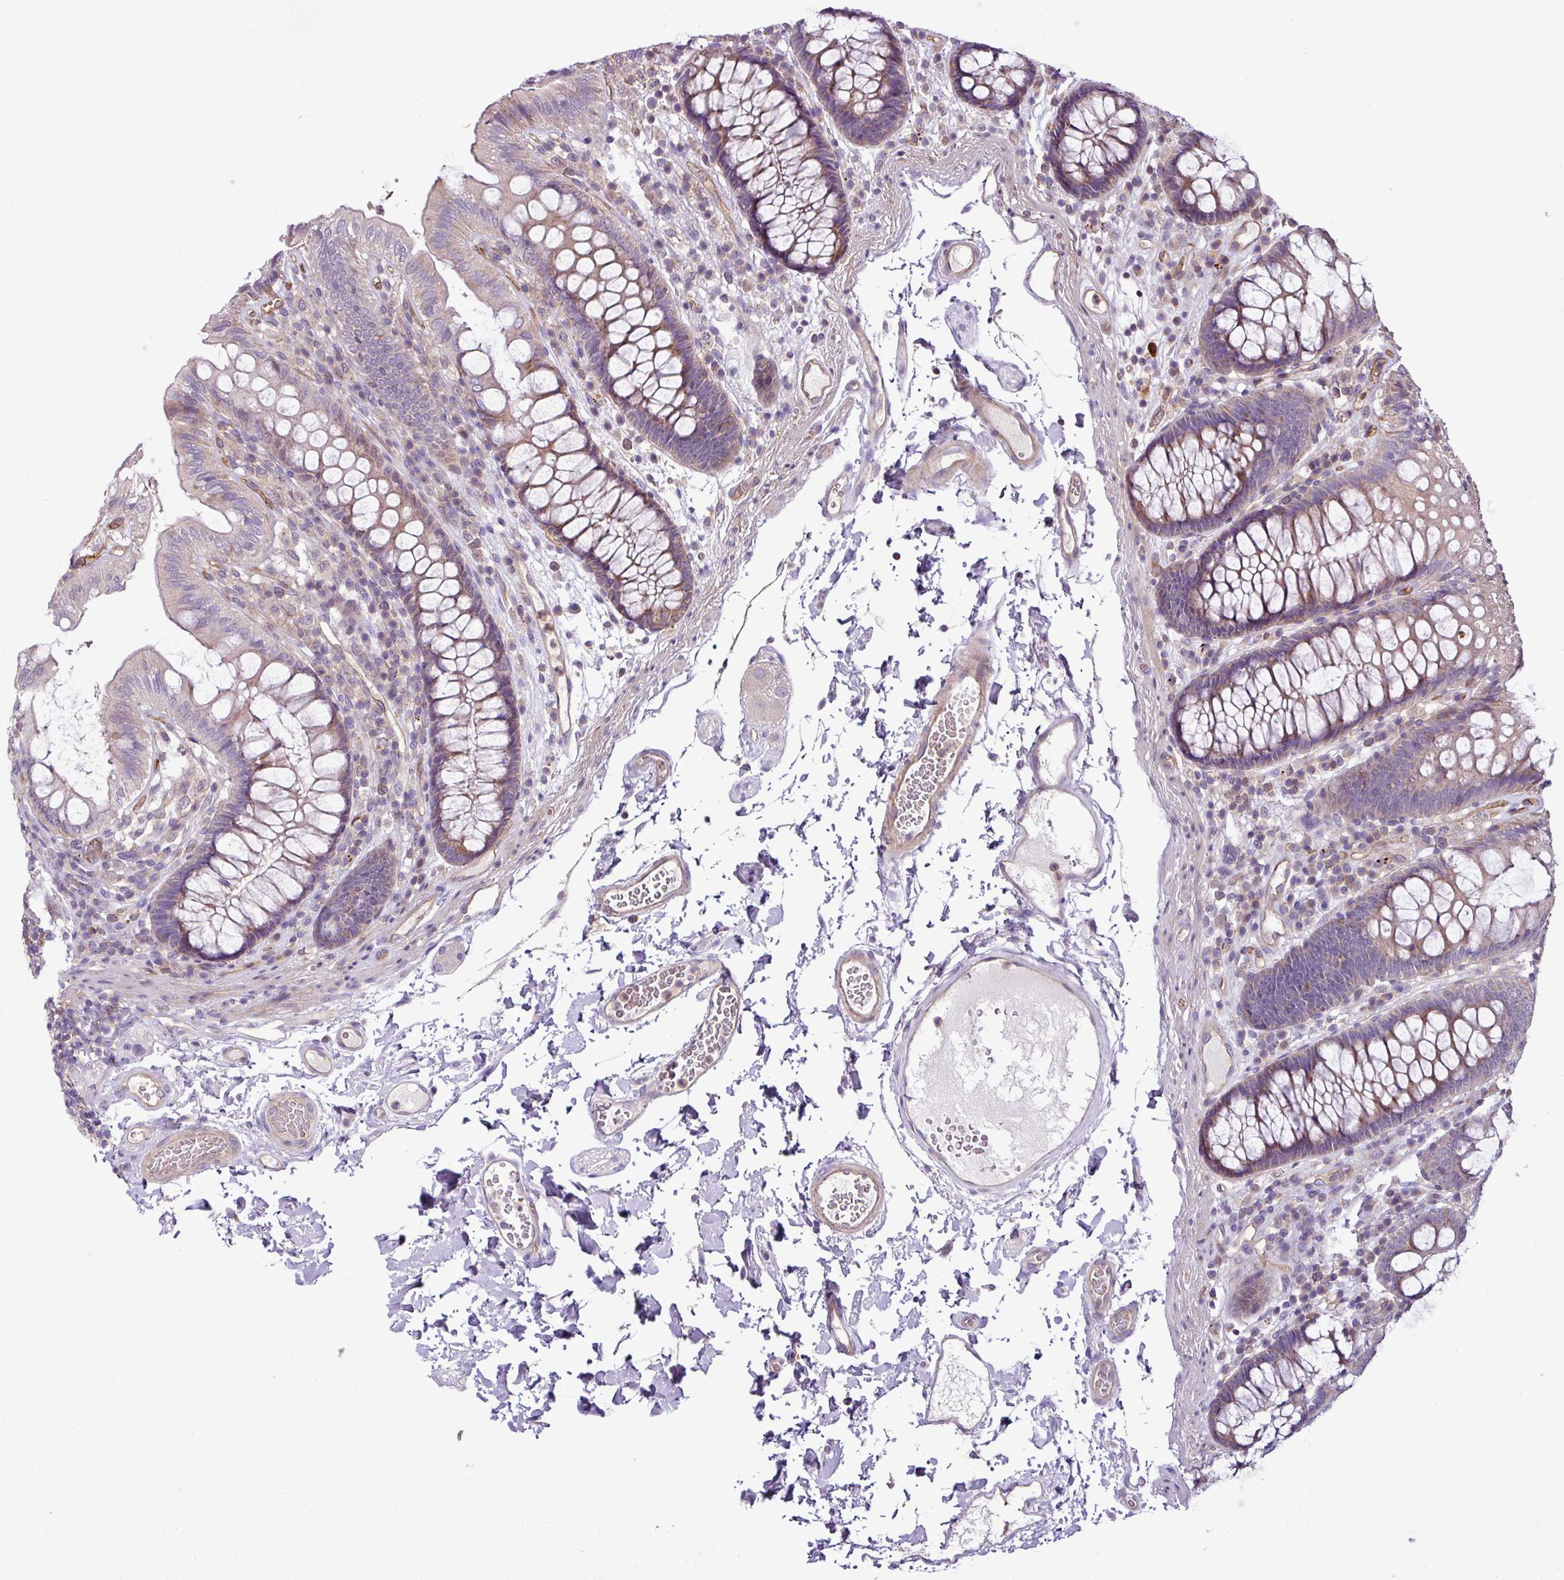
{"staining": {"intensity": "weak", "quantity": "25%-75%", "location": "cytoplasmic/membranous"}, "tissue": "colon", "cell_type": "Endothelial cells", "image_type": "normal", "snomed": [{"axis": "morphology", "description": "Normal tissue, NOS"}, {"axis": "topography", "description": "Colon"}], "caption": "Endothelial cells demonstrate low levels of weak cytoplasmic/membranous positivity in about 25%-75% of cells in unremarkable colon.", "gene": "ZNF106", "patient": {"sex": "male", "age": 84}}